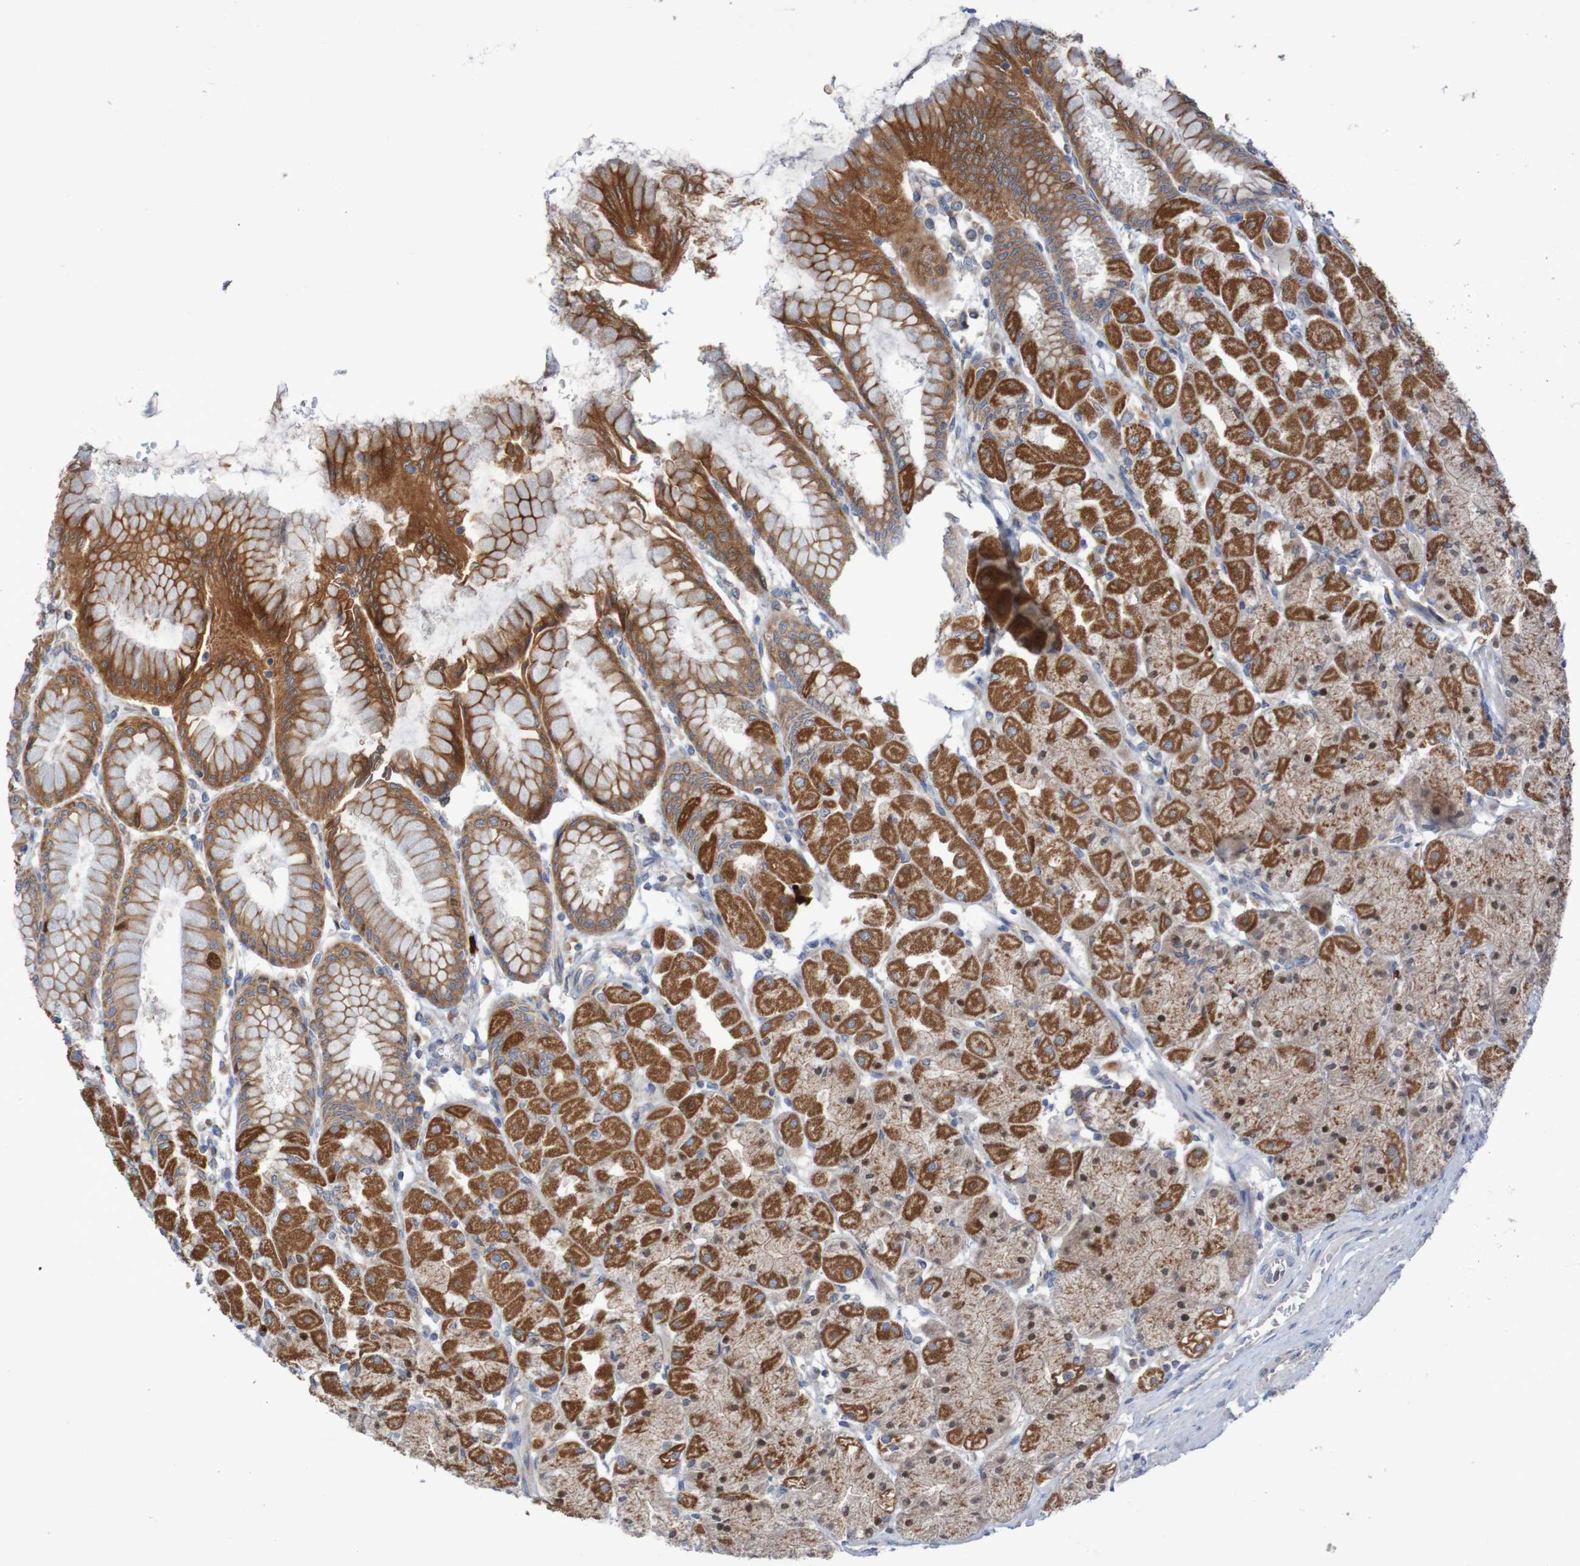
{"staining": {"intensity": "moderate", "quantity": ">75%", "location": "cytoplasmic/membranous,nuclear"}, "tissue": "stomach", "cell_type": "Glandular cells", "image_type": "normal", "snomed": [{"axis": "morphology", "description": "Normal tissue, NOS"}, {"axis": "topography", "description": "Stomach, upper"}], "caption": "Glandular cells display moderate cytoplasmic/membranous,nuclear expression in about >75% of cells in benign stomach.", "gene": "PARP4", "patient": {"sex": "female", "age": 56}}